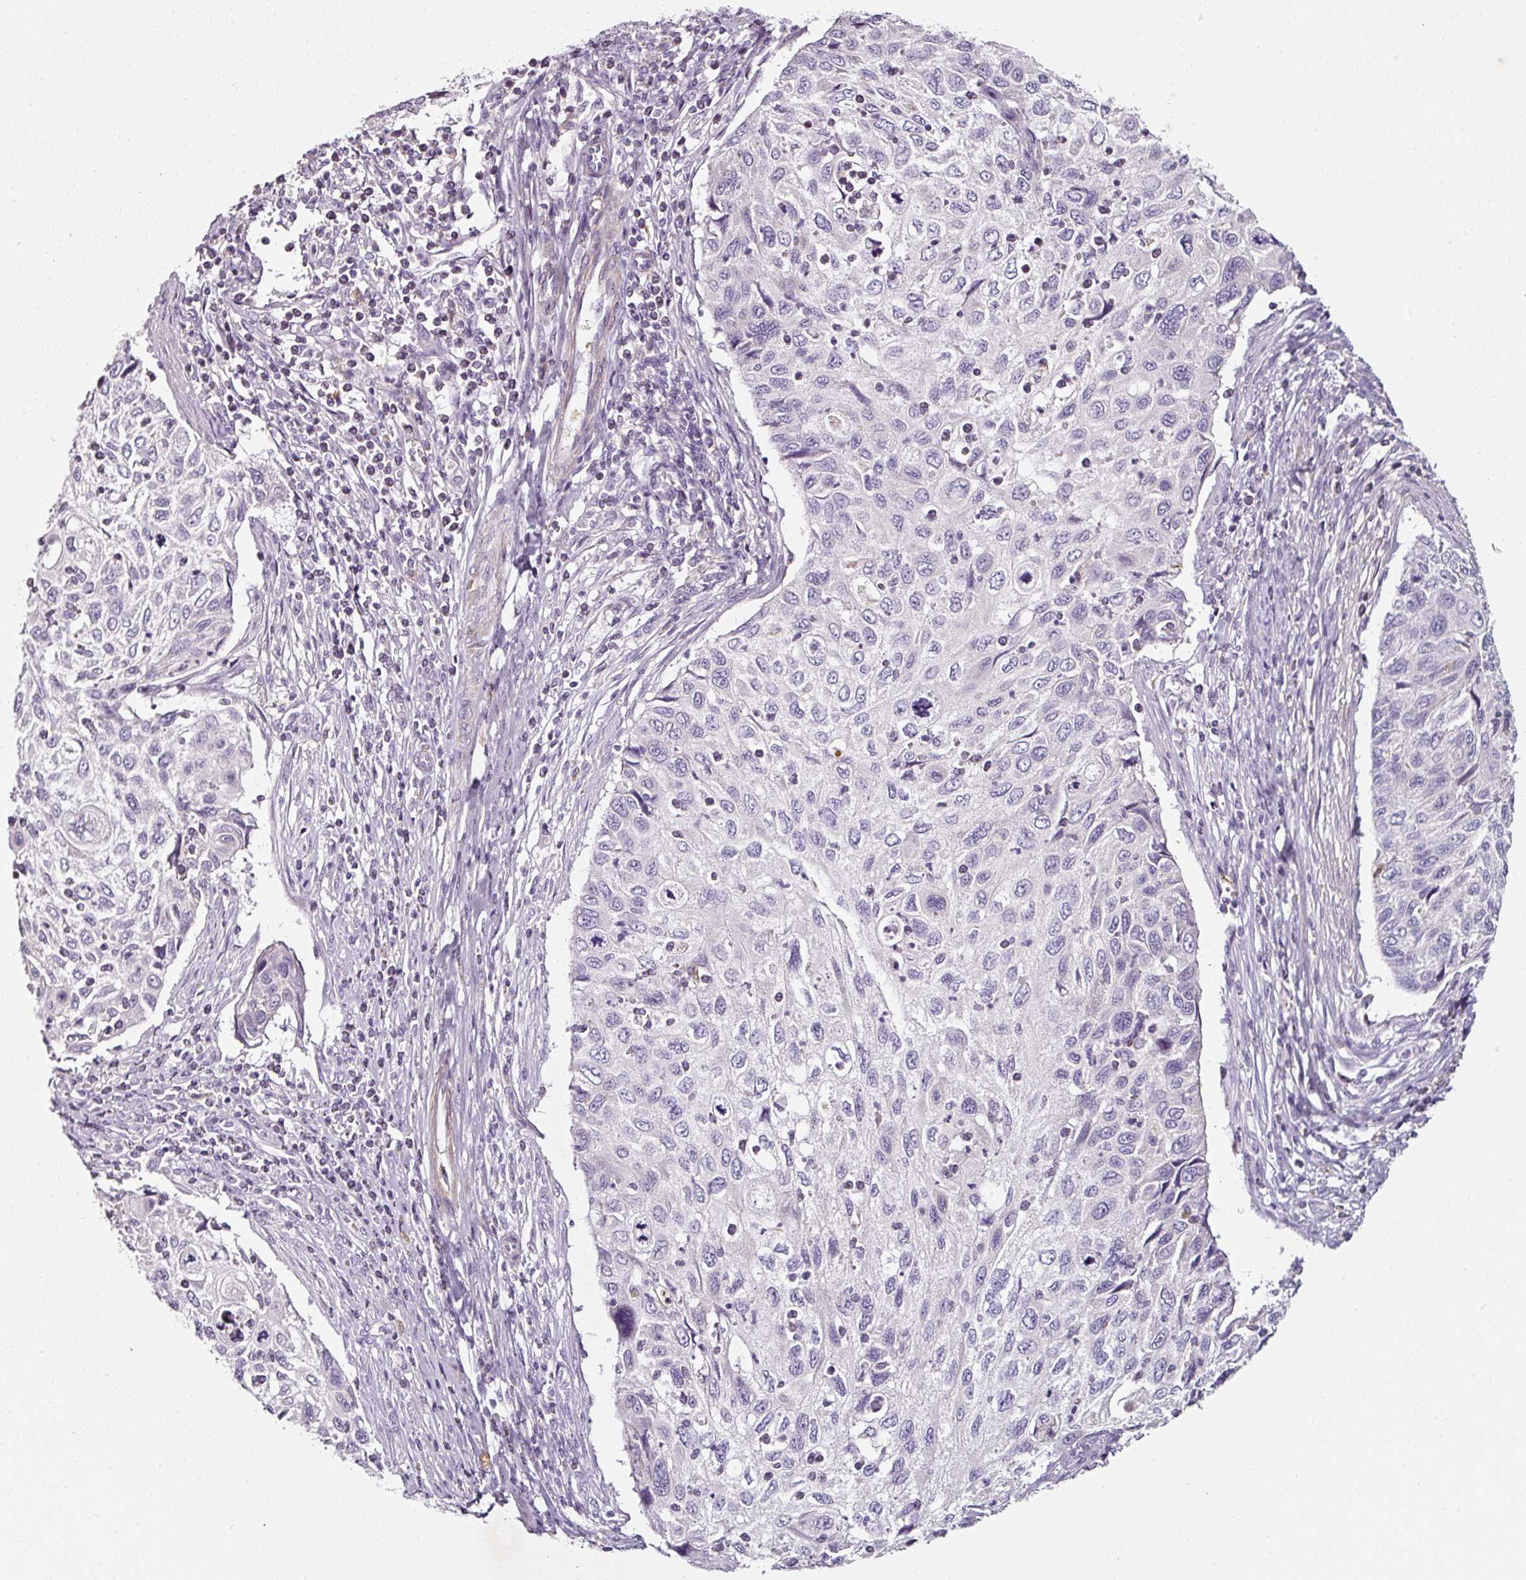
{"staining": {"intensity": "negative", "quantity": "none", "location": "none"}, "tissue": "cervical cancer", "cell_type": "Tumor cells", "image_type": "cancer", "snomed": [{"axis": "morphology", "description": "Squamous cell carcinoma, NOS"}, {"axis": "topography", "description": "Cervix"}], "caption": "DAB (3,3'-diaminobenzidine) immunohistochemical staining of human cervical cancer (squamous cell carcinoma) reveals no significant expression in tumor cells.", "gene": "CAP2", "patient": {"sex": "female", "age": 70}}